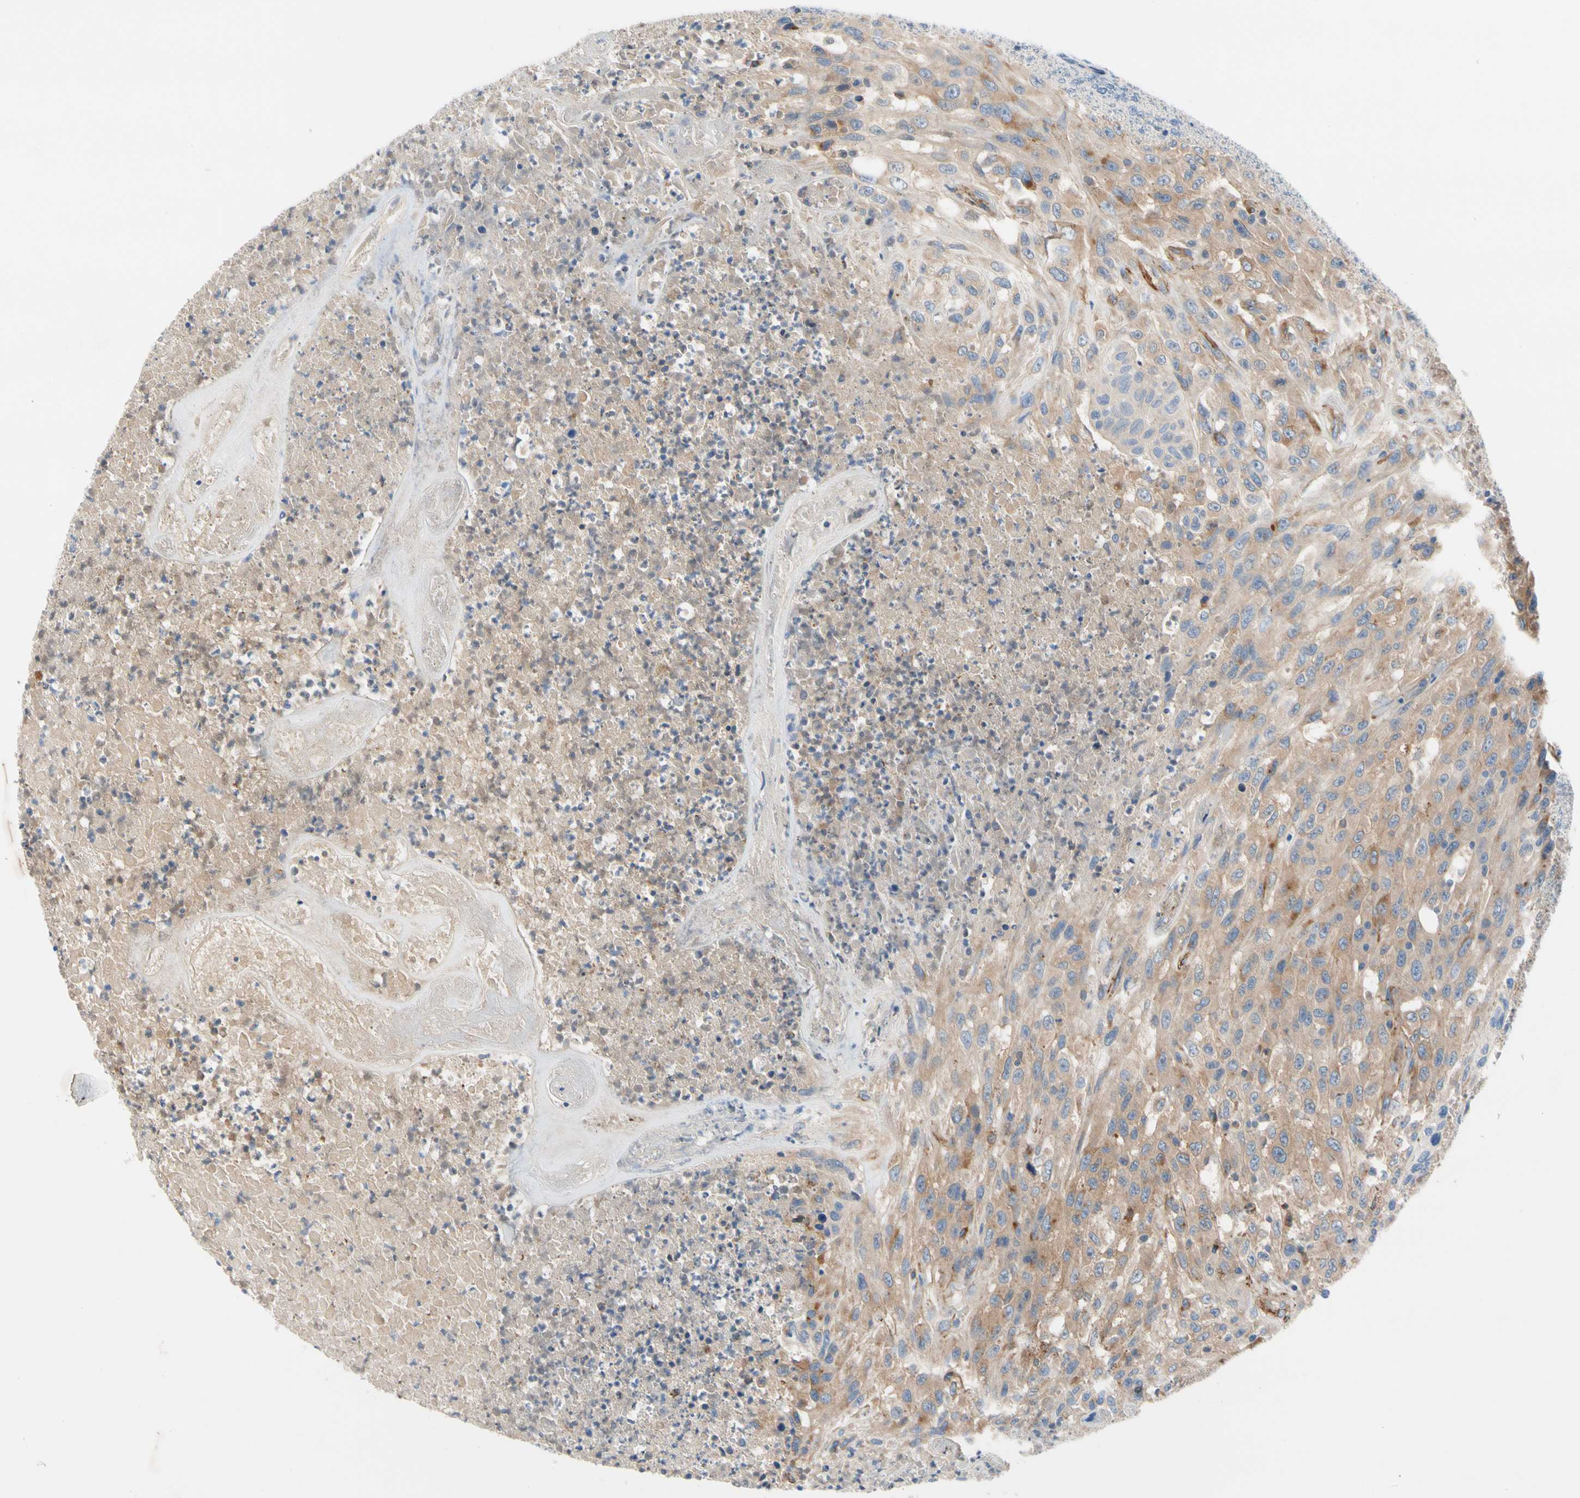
{"staining": {"intensity": "weak", "quantity": "<25%", "location": "cytoplasmic/membranous"}, "tissue": "urothelial cancer", "cell_type": "Tumor cells", "image_type": "cancer", "snomed": [{"axis": "morphology", "description": "Urothelial carcinoma, High grade"}, {"axis": "topography", "description": "Urinary bladder"}], "caption": "The immunohistochemistry image has no significant staining in tumor cells of high-grade urothelial carcinoma tissue.", "gene": "ENTREP3", "patient": {"sex": "male", "age": 66}}